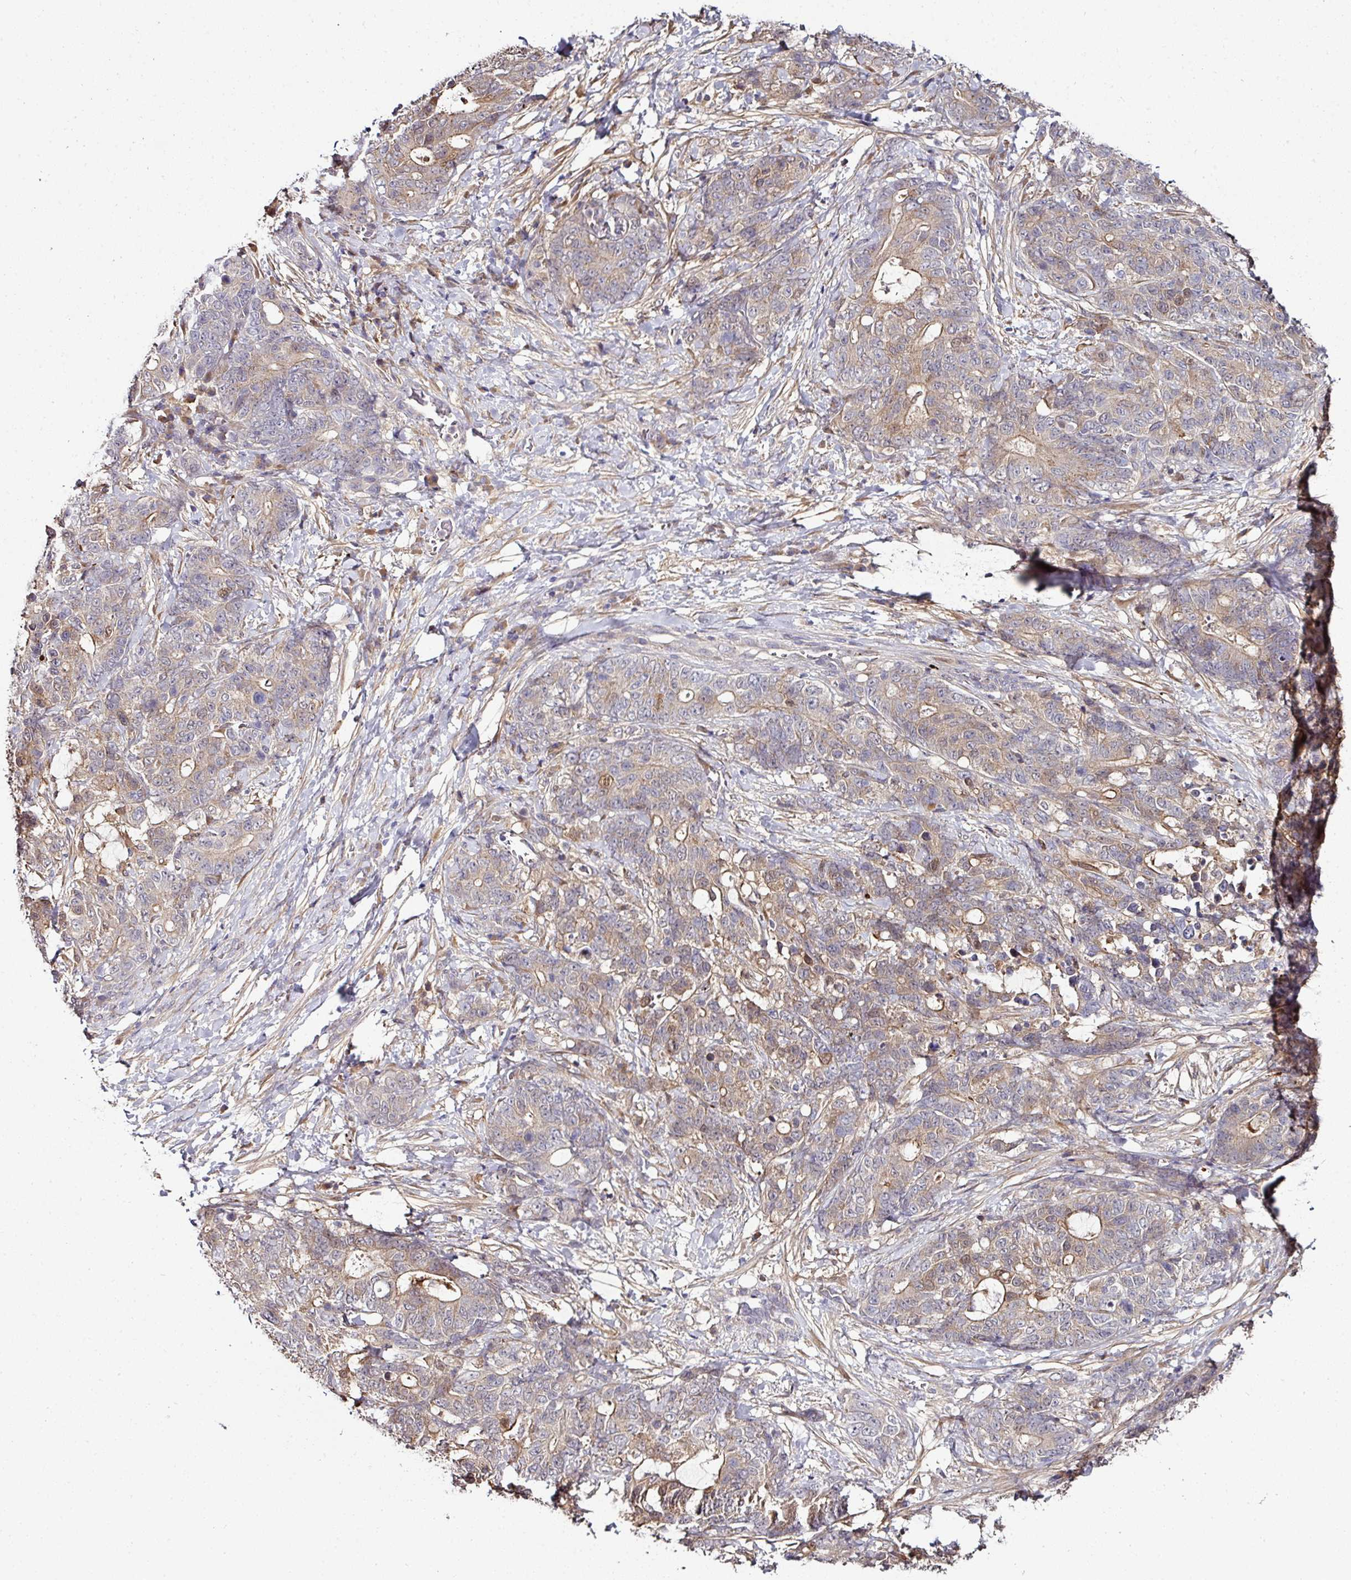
{"staining": {"intensity": "moderate", "quantity": "25%-75%", "location": "cytoplasmic/membranous"}, "tissue": "stomach cancer", "cell_type": "Tumor cells", "image_type": "cancer", "snomed": [{"axis": "morphology", "description": "Normal tissue, NOS"}, {"axis": "morphology", "description": "Adenocarcinoma, NOS"}, {"axis": "topography", "description": "Stomach"}], "caption": "Protein expression analysis of human stomach adenocarcinoma reveals moderate cytoplasmic/membranous expression in approximately 25%-75% of tumor cells. Immunohistochemistry (ihc) stains the protein of interest in brown and the nuclei are stained blue.", "gene": "CTDSP2", "patient": {"sex": "female", "age": 64}}